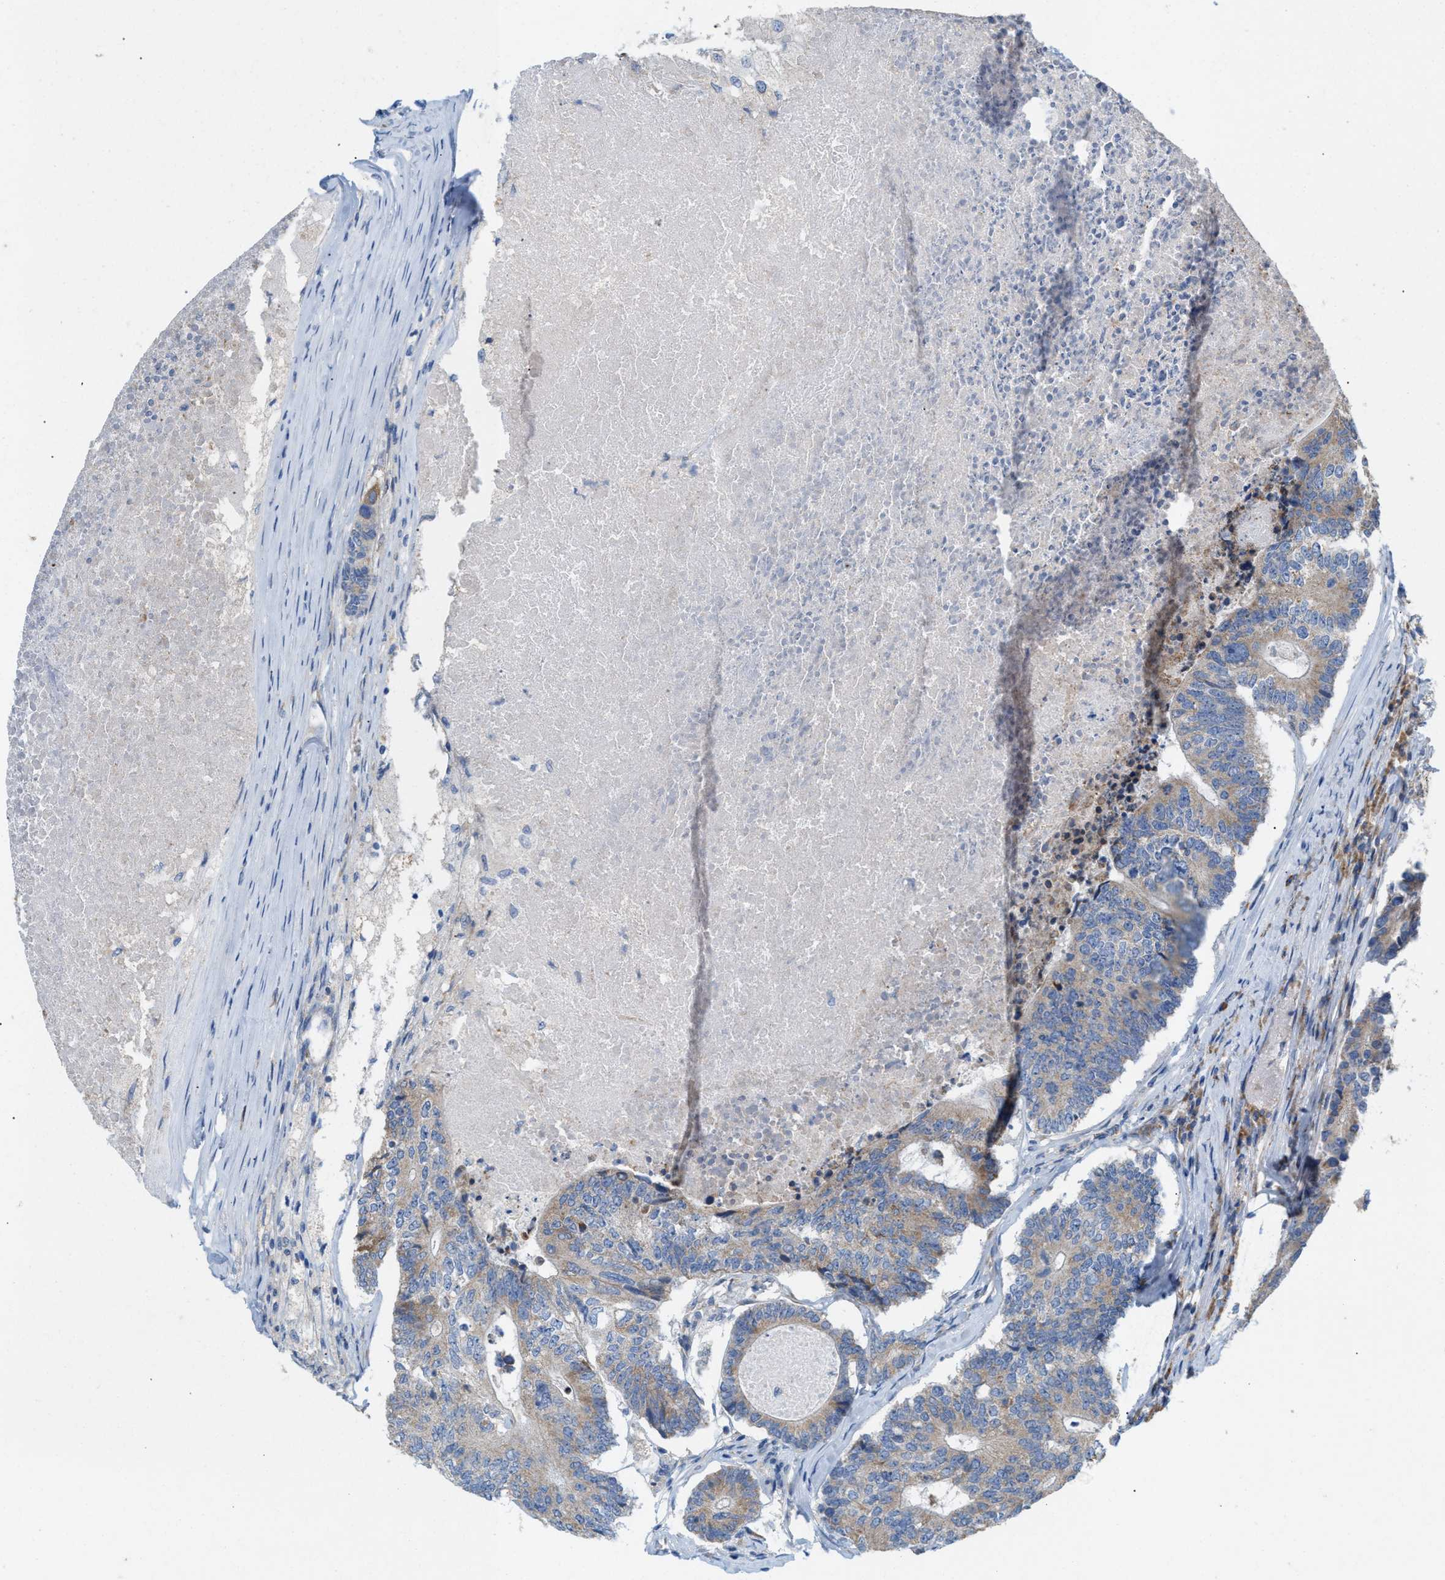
{"staining": {"intensity": "weak", "quantity": "25%-75%", "location": "cytoplasmic/membranous"}, "tissue": "colorectal cancer", "cell_type": "Tumor cells", "image_type": "cancer", "snomed": [{"axis": "morphology", "description": "Adenocarcinoma, NOS"}, {"axis": "topography", "description": "Colon"}], "caption": "This histopathology image demonstrates immunohistochemistry staining of human colorectal cancer (adenocarcinoma), with low weak cytoplasmic/membranous positivity in approximately 25%-75% of tumor cells.", "gene": "DYNC2I1", "patient": {"sex": "female", "age": 67}}